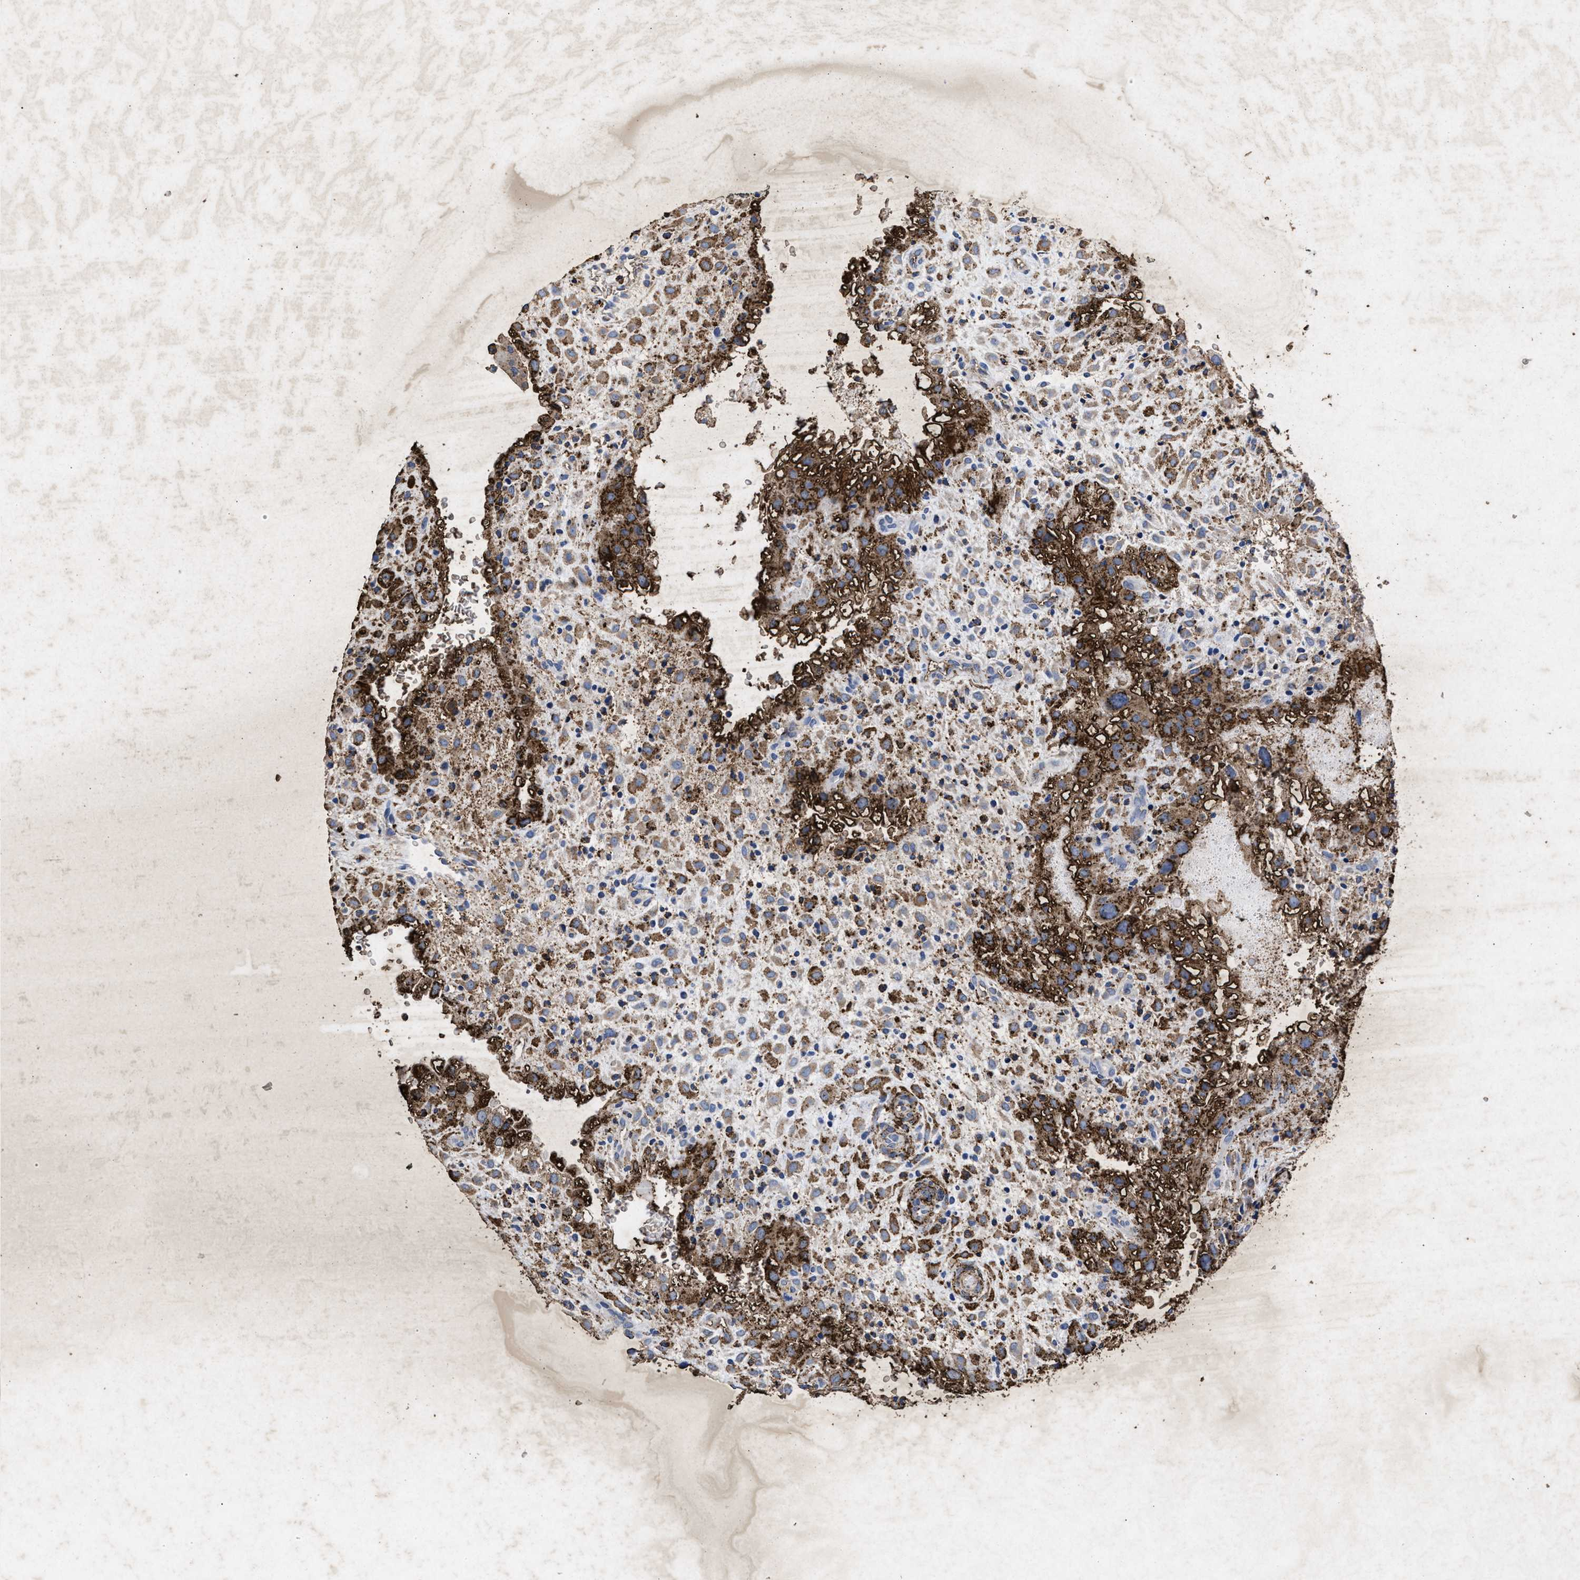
{"staining": {"intensity": "moderate", "quantity": ">75%", "location": "cytoplasmic/membranous"}, "tissue": "placenta", "cell_type": "Decidual cells", "image_type": "normal", "snomed": [{"axis": "morphology", "description": "Normal tissue, NOS"}, {"axis": "topography", "description": "Placenta"}], "caption": "Moderate cytoplasmic/membranous positivity for a protein is identified in about >75% of decidual cells of benign placenta using IHC.", "gene": "LTB4R2", "patient": {"sex": "female", "age": 35}}